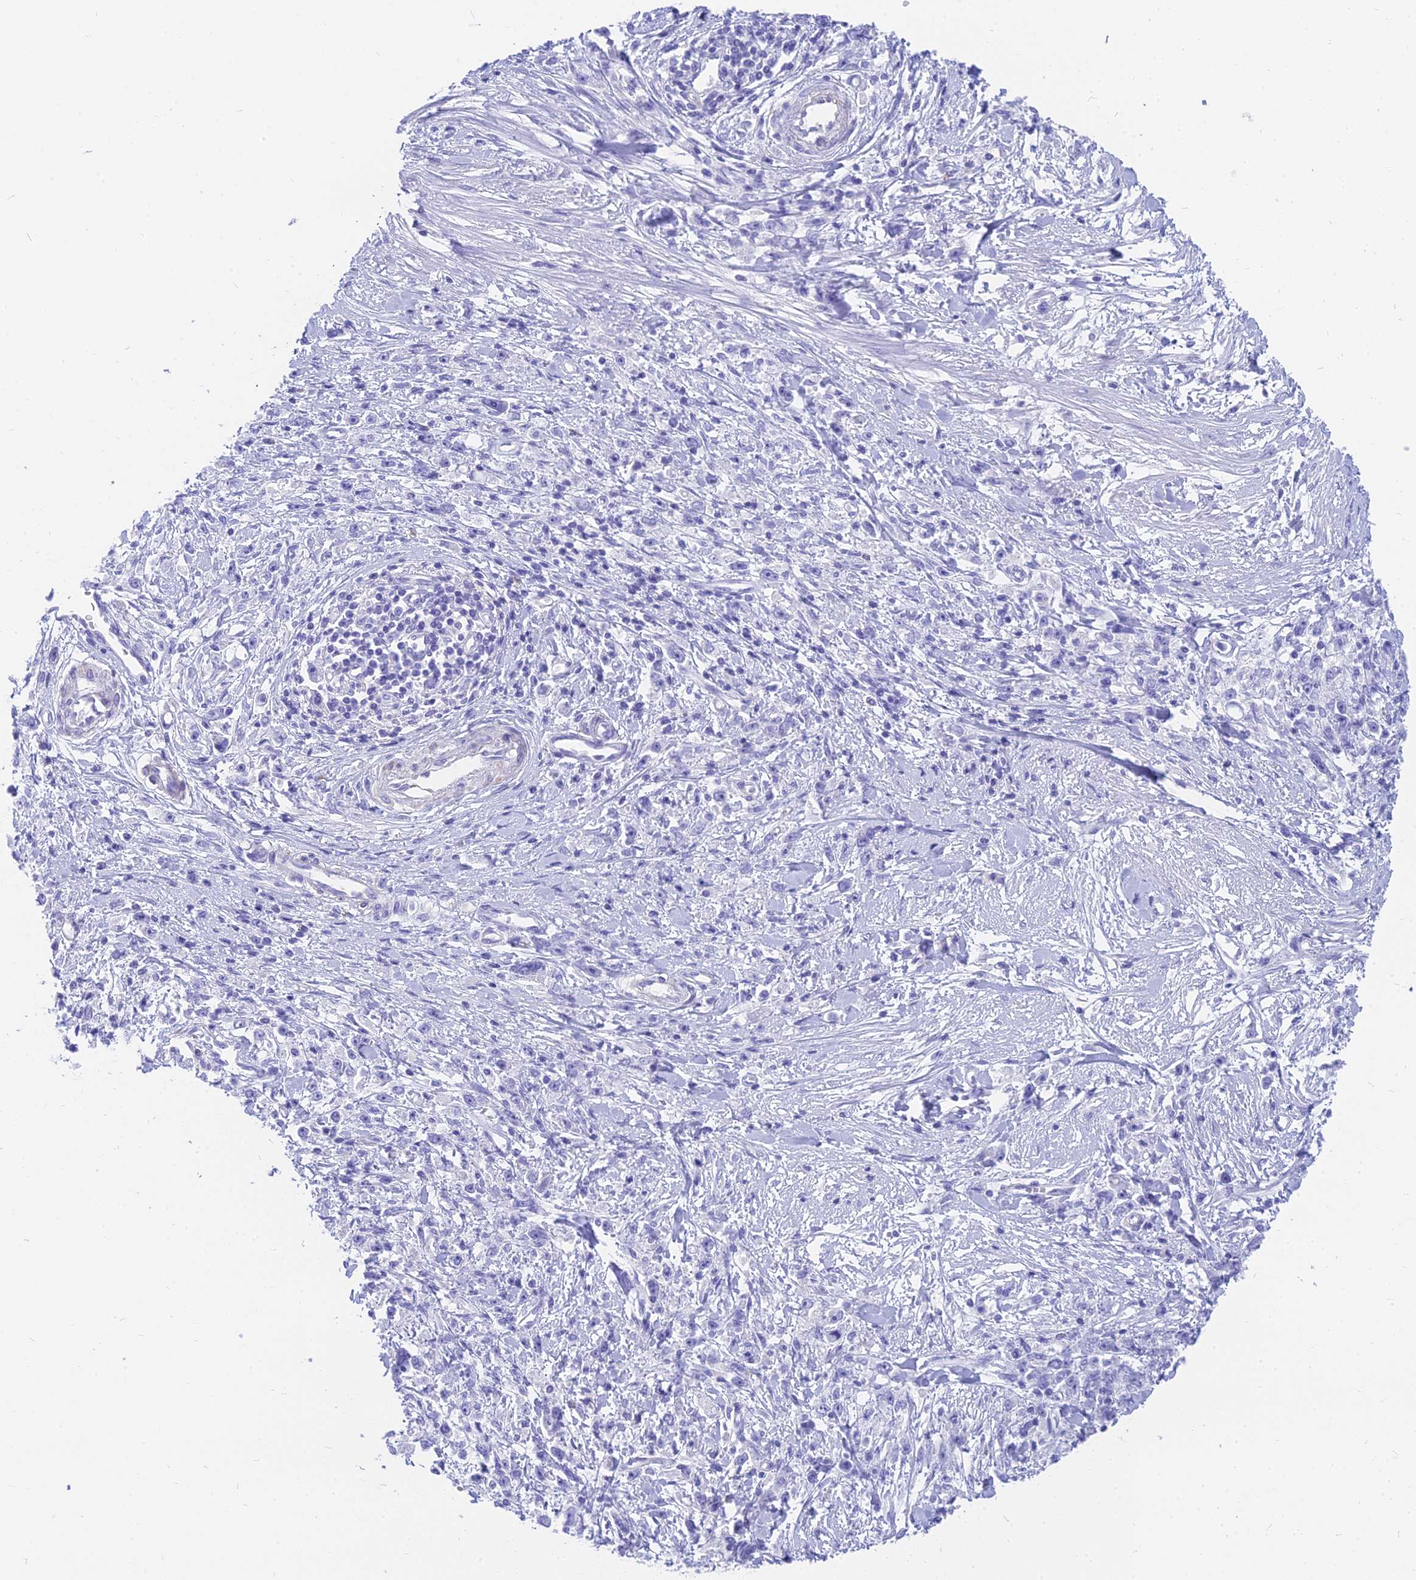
{"staining": {"intensity": "negative", "quantity": "none", "location": "none"}, "tissue": "stomach cancer", "cell_type": "Tumor cells", "image_type": "cancer", "snomed": [{"axis": "morphology", "description": "Adenocarcinoma, NOS"}, {"axis": "topography", "description": "Stomach"}], "caption": "Human adenocarcinoma (stomach) stained for a protein using immunohistochemistry (IHC) displays no staining in tumor cells.", "gene": "SLC36A2", "patient": {"sex": "female", "age": 59}}